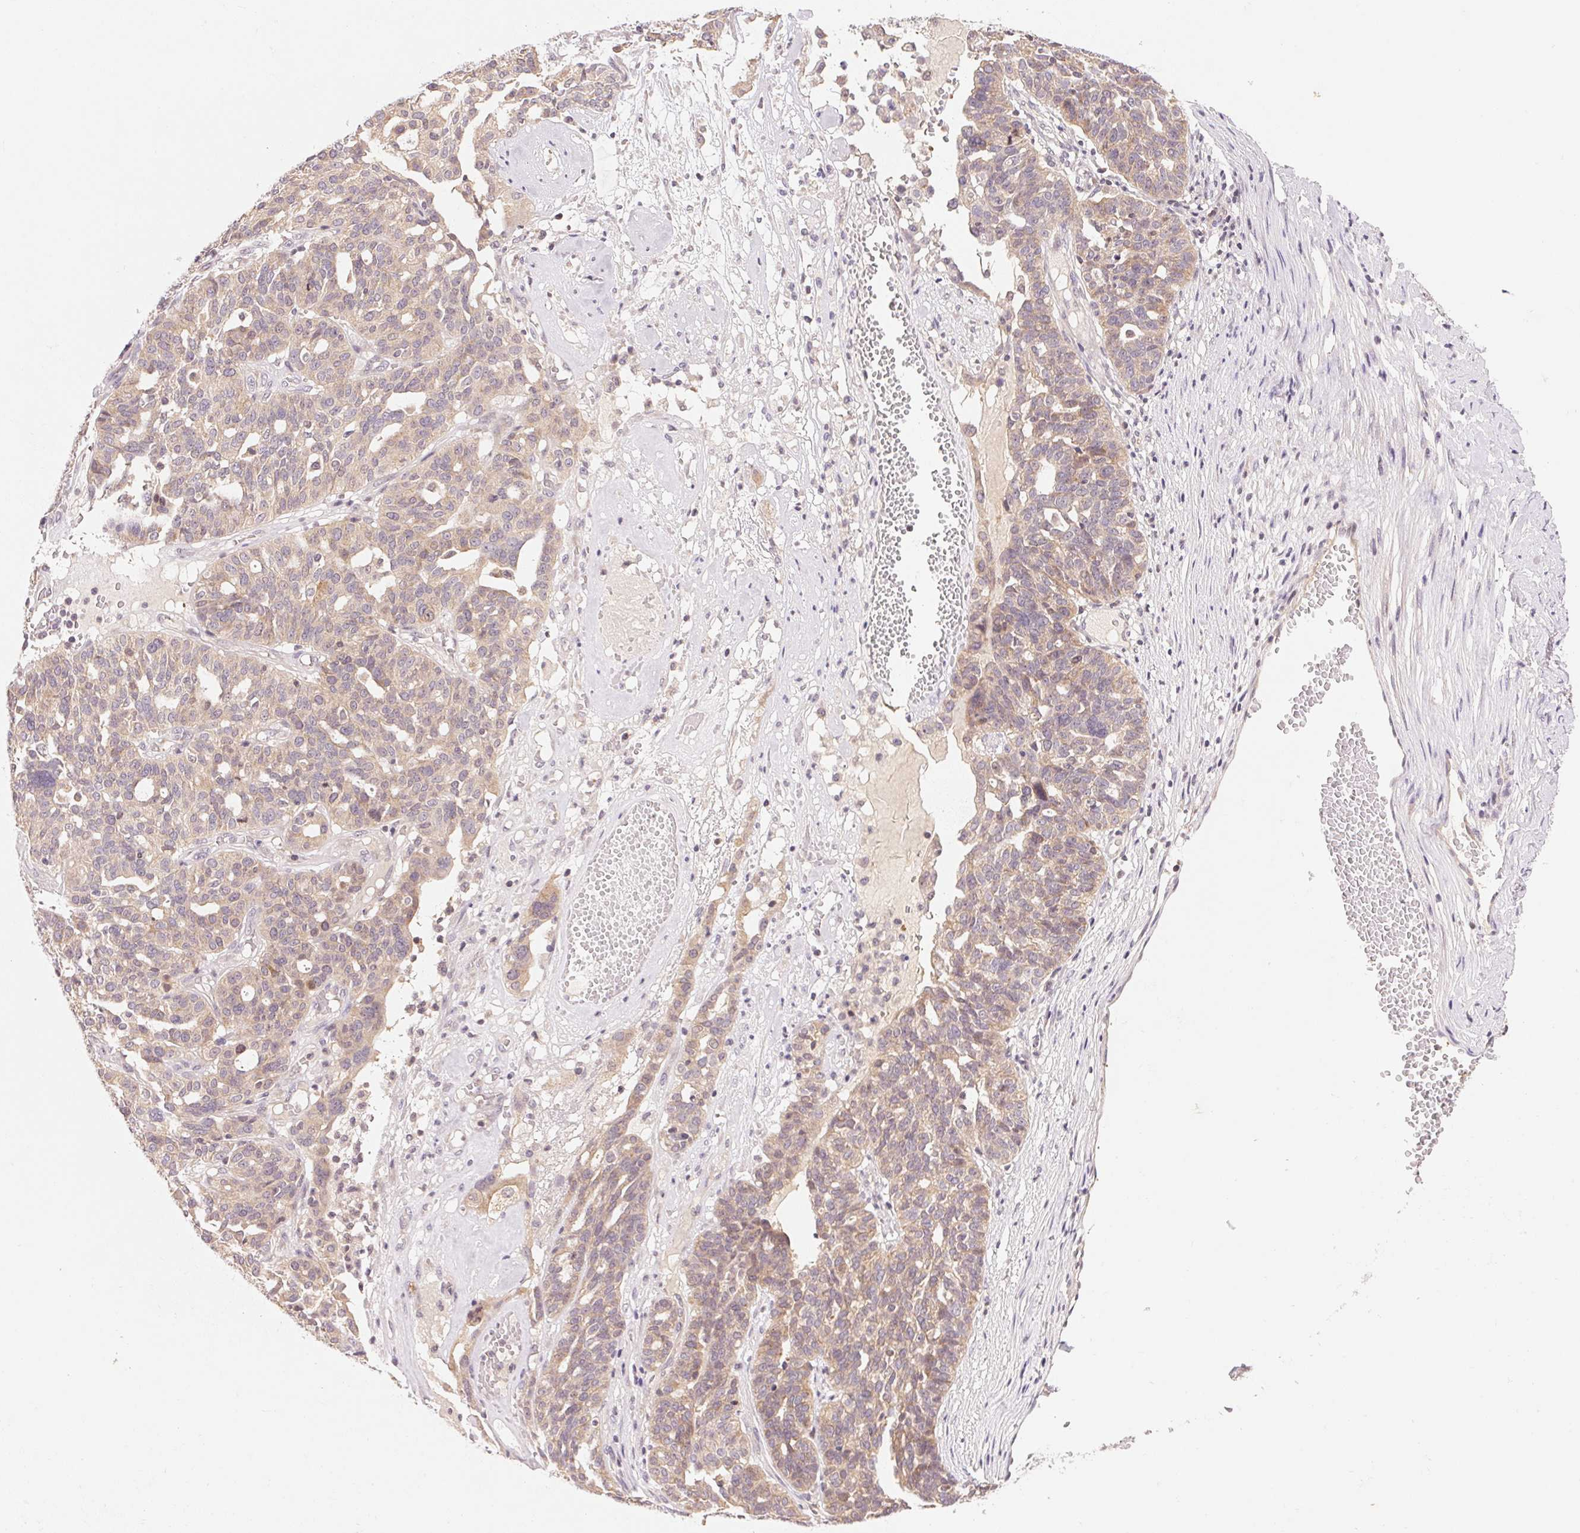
{"staining": {"intensity": "weak", "quantity": "25%-75%", "location": "cytoplasmic/membranous"}, "tissue": "ovarian cancer", "cell_type": "Tumor cells", "image_type": "cancer", "snomed": [{"axis": "morphology", "description": "Cystadenocarcinoma, serous, NOS"}, {"axis": "topography", "description": "Ovary"}], "caption": "Brown immunohistochemical staining in human ovarian serous cystadenocarcinoma displays weak cytoplasmic/membranous expression in approximately 25%-75% of tumor cells. The protein of interest is stained brown, and the nuclei are stained in blue (DAB (3,3'-diaminobenzidine) IHC with brightfield microscopy, high magnification).", "gene": "BNIP5", "patient": {"sex": "female", "age": 59}}